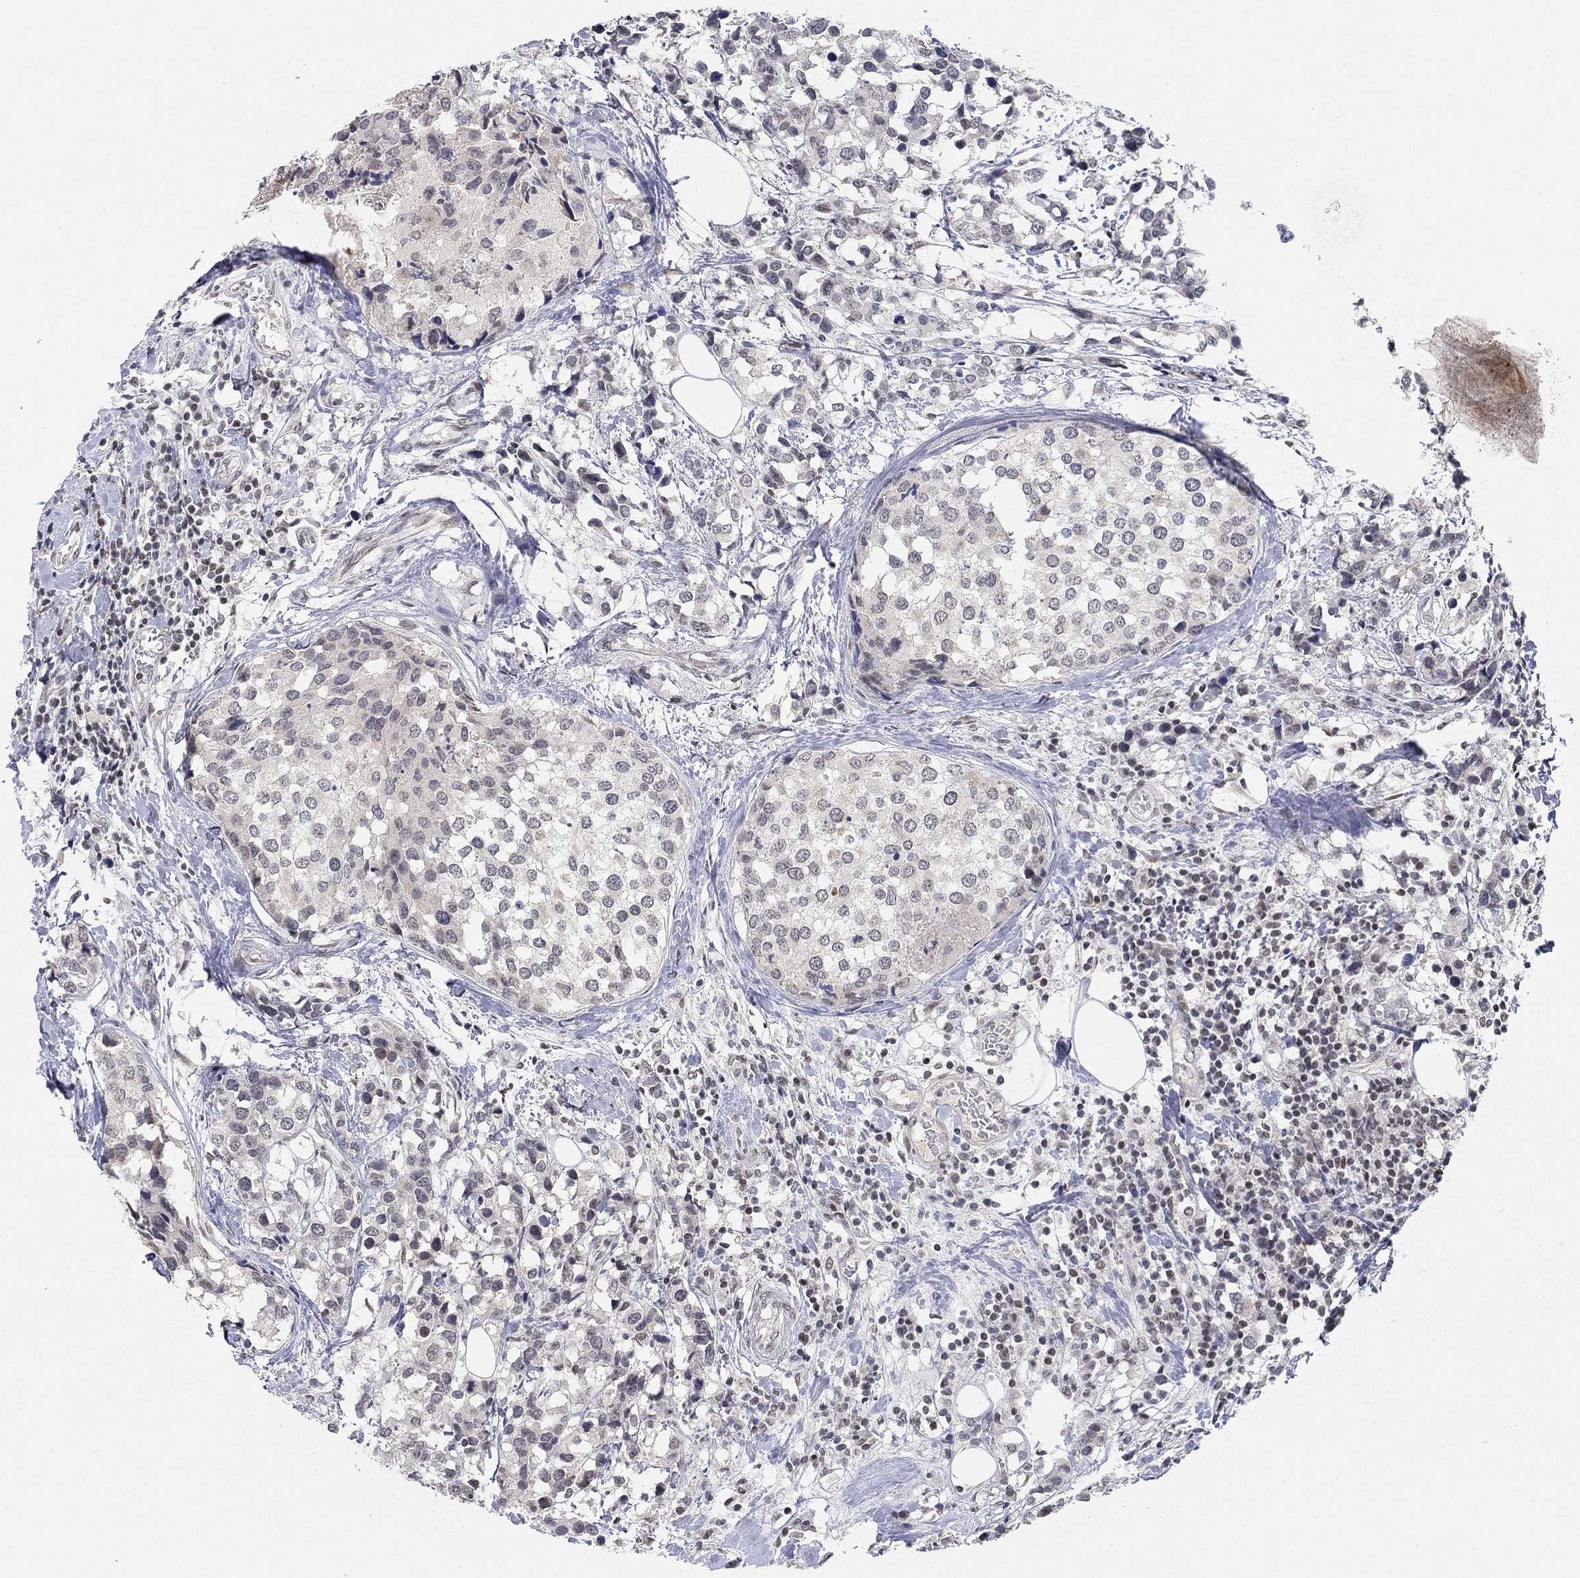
{"staining": {"intensity": "negative", "quantity": "none", "location": "none"}, "tissue": "breast cancer", "cell_type": "Tumor cells", "image_type": "cancer", "snomed": [{"axis": "morphology", "description": "Lobular carcinoma"}, {"axis": "topography", "description": "Breast"}], "caption": "Immunohistochemical staining of human lobular carcinoma (breast) reveals no significant expression in tumor cells.", "gene": "KLF12", "patient": {"sex": "female", "age": 59}}